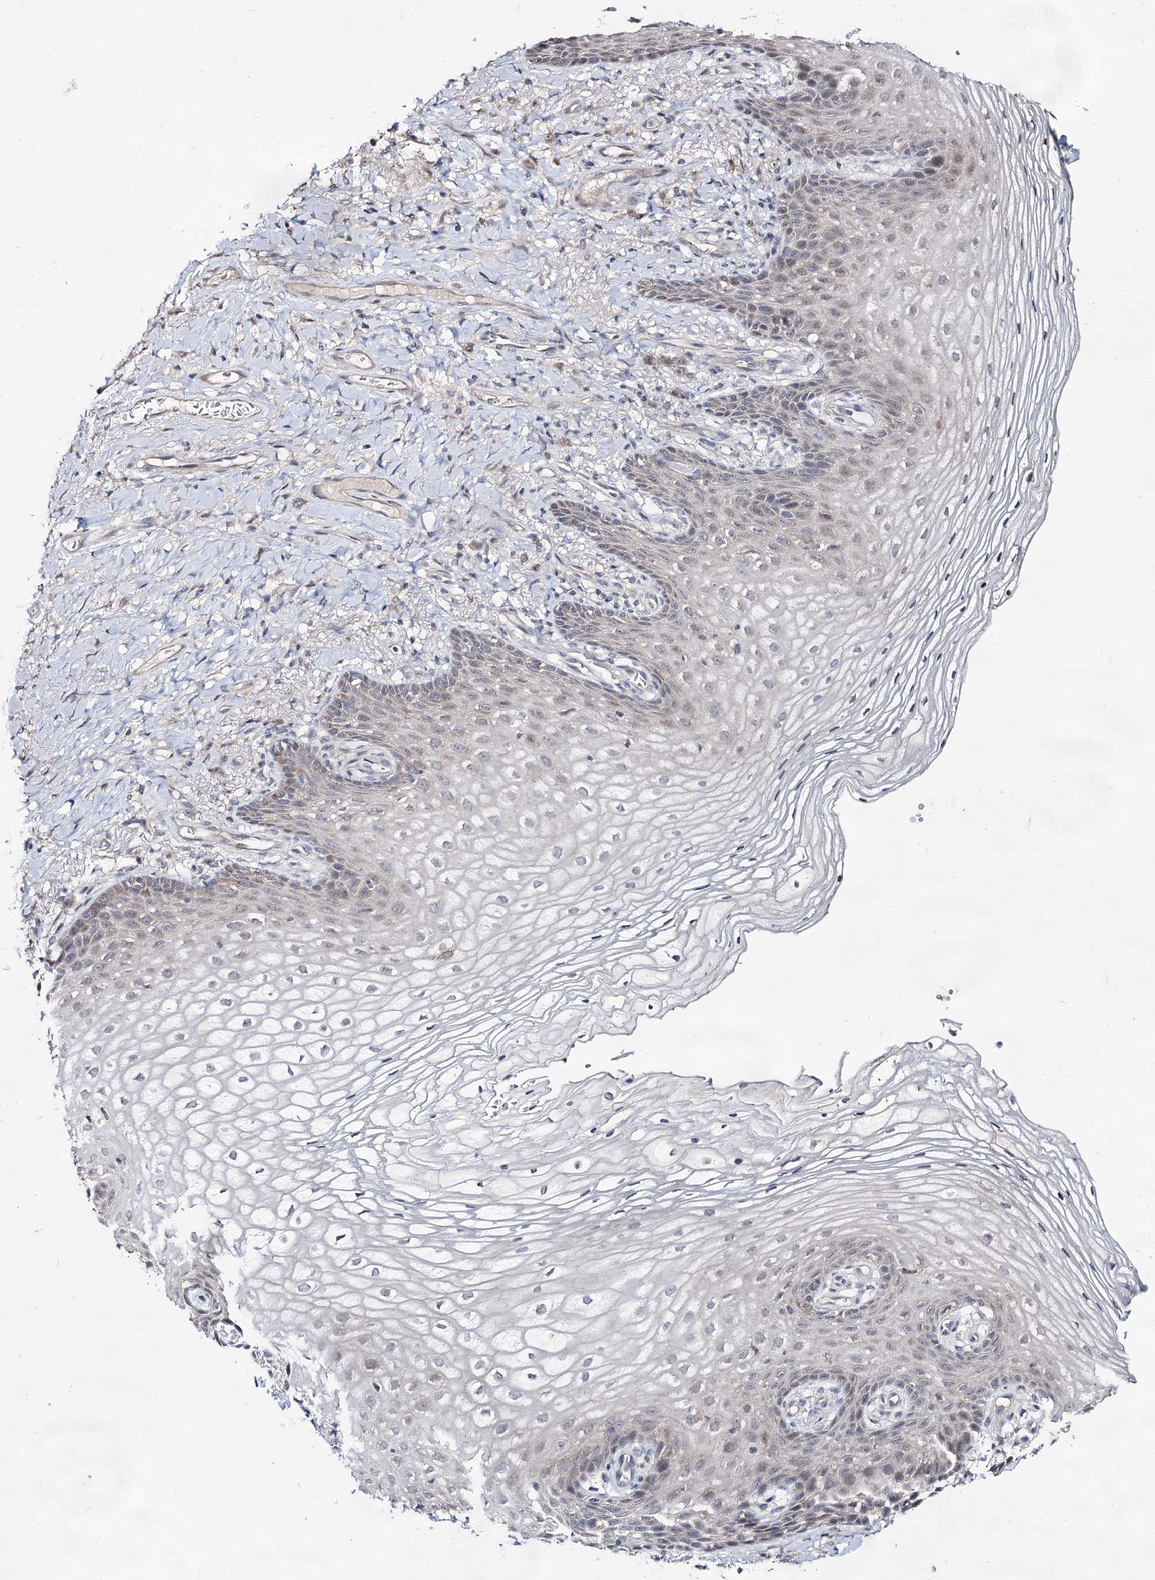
{"staining": {"intensity": "negative", "quantity": "none", "location": "none"}, "tissue": "vagina", "cell_type": "Squamous epithelial cells", "image_type": "normal", "snomed": [{"axis": "morphology", "description": "Normal tissue, NOS"}, {"axis": "topography", "description": "Vagina"}], "caption": "DAB (3,3'-diaminobenzidine) immunohistochemical staining of normal human vagina displays no significant staining in squamous epithelial cells. The staining is performed using DAB brown chromogen with nuclei counter-stained in using hematoxylin.", "gene": "ARFIP2", "patient": {"sex": "female", "age": 60}}